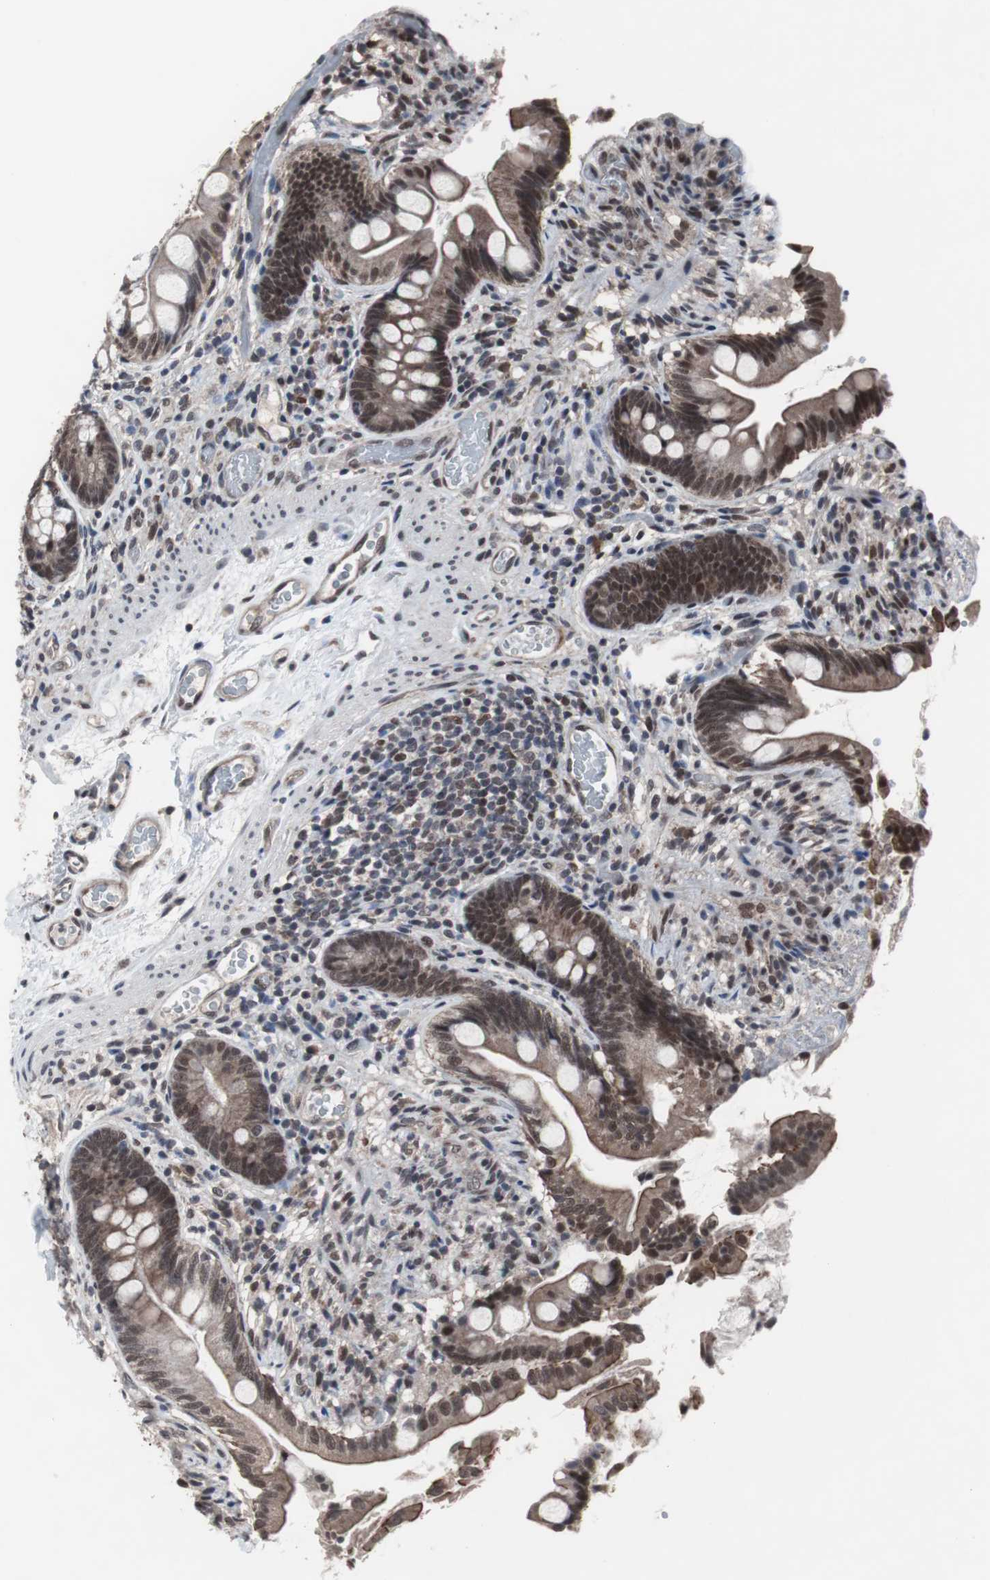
{"staining": {"intensity": "moderate", "quantity": ">75%", "location": "cytoplasmic/membranous,nuclear"}, "tissue": "small intestine", "cell_type": "Glandular cells", "image_type": "normal", "snomed": [{"axis": "morphology", "description": "Normal tissue, NOS"}, {"axis": "topography", "description": "Small intestine"}], "caption": "Moderate cytoplasmic/membranous,nuclear protein expression is appreciated in about >75% of glandular cells in small intestine.", "gene": "GTF2F2", "patient": {"sex": "female", "age": 56}}